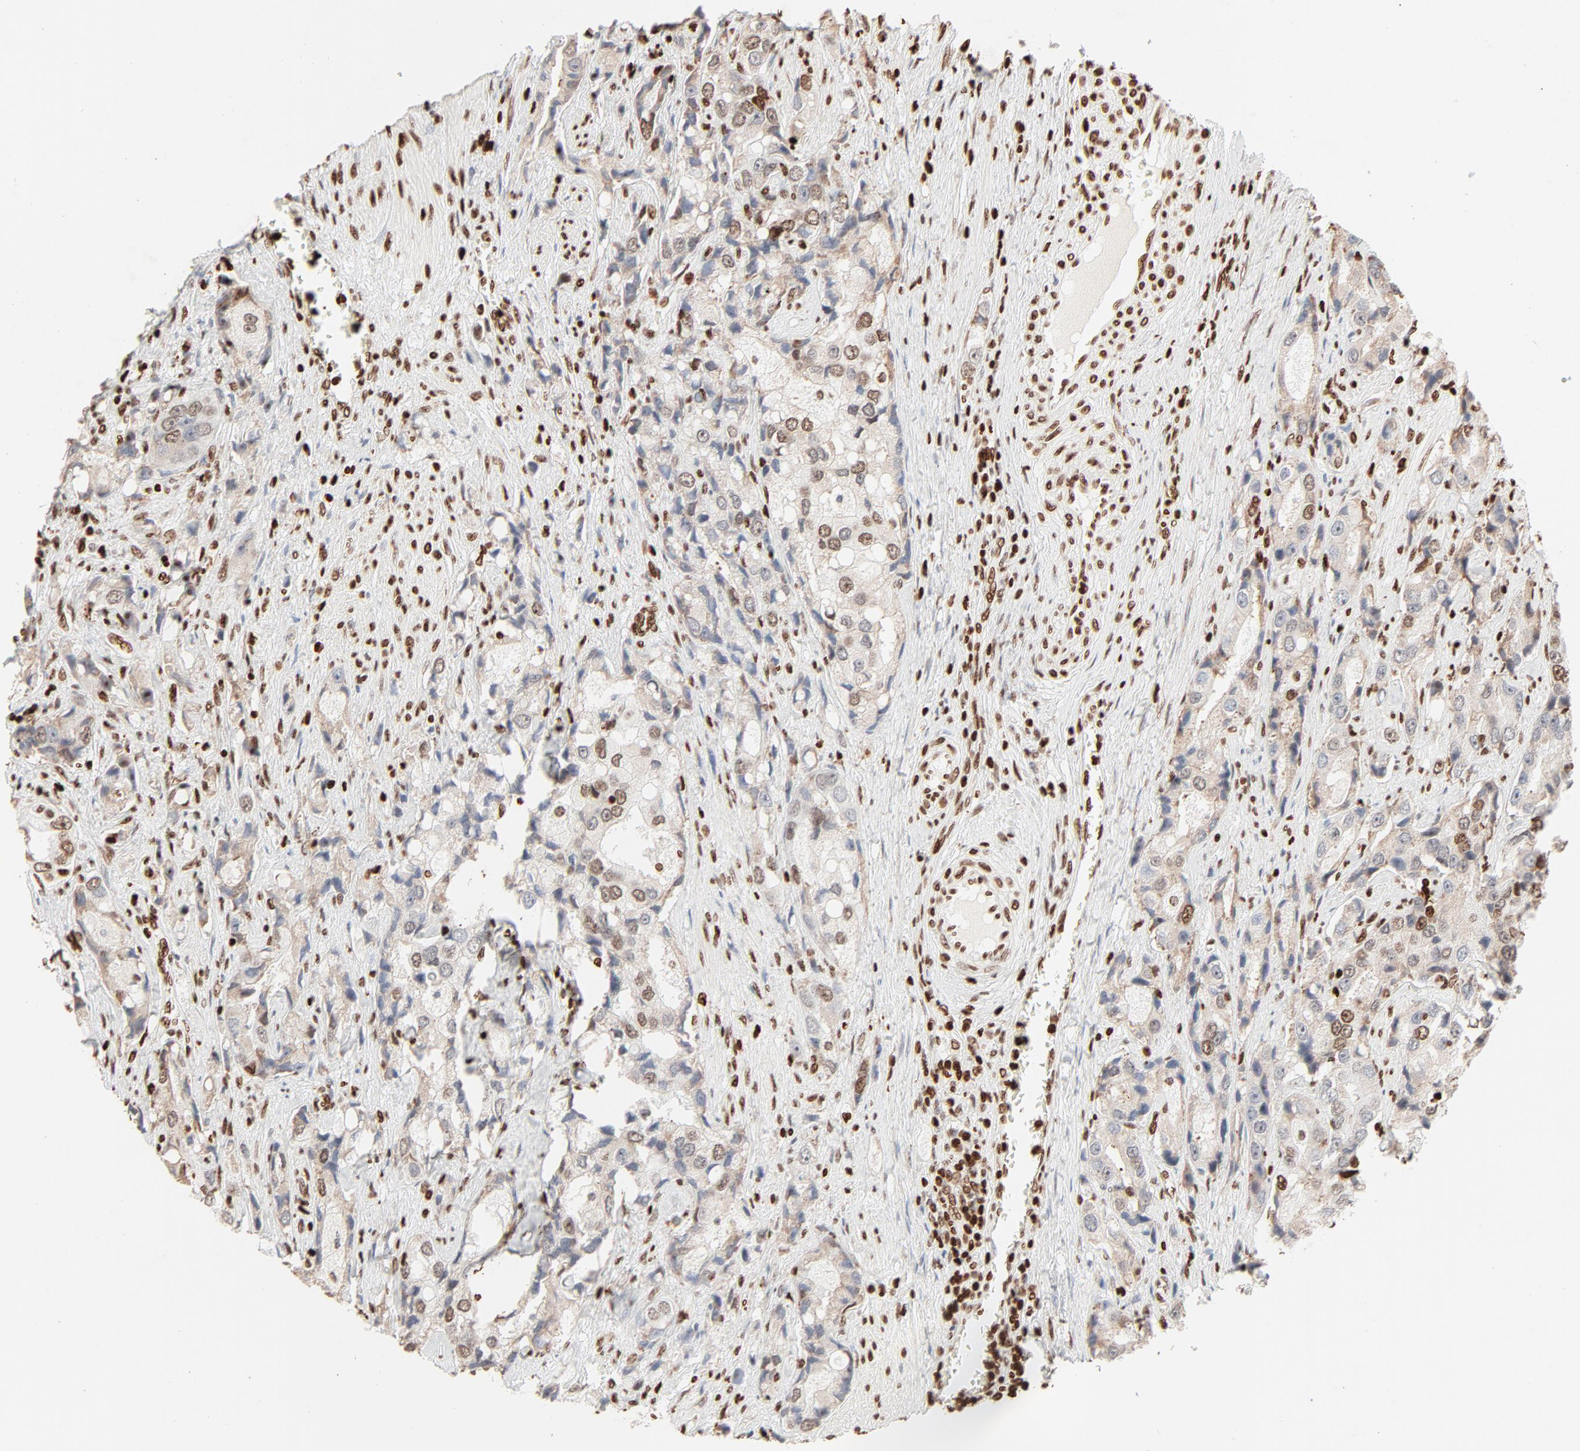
{"staining": {"intensity": "moderate", "quantity": "25%-75%", "location": "nuclear"}, "tissue": "prostate cancer", "cell_type": "Tumor cells", "image_type": "cancer", "snomed": [{"axis": "morphology", "description": "Adenocarcinoma, High grade"}, {"axis": "topography", "description": "Prostate"}], "caption": "DAB (3,3'-diaminobenzidine) immunohistochemical staining of prostate cancer (adenocarcinoma (high-grade)) shows moderate nuclear protein positivity in about 25%-75% of tumor cells.", "gene": "HMGB2", "patient": {"sex": "male", "age": 63}}